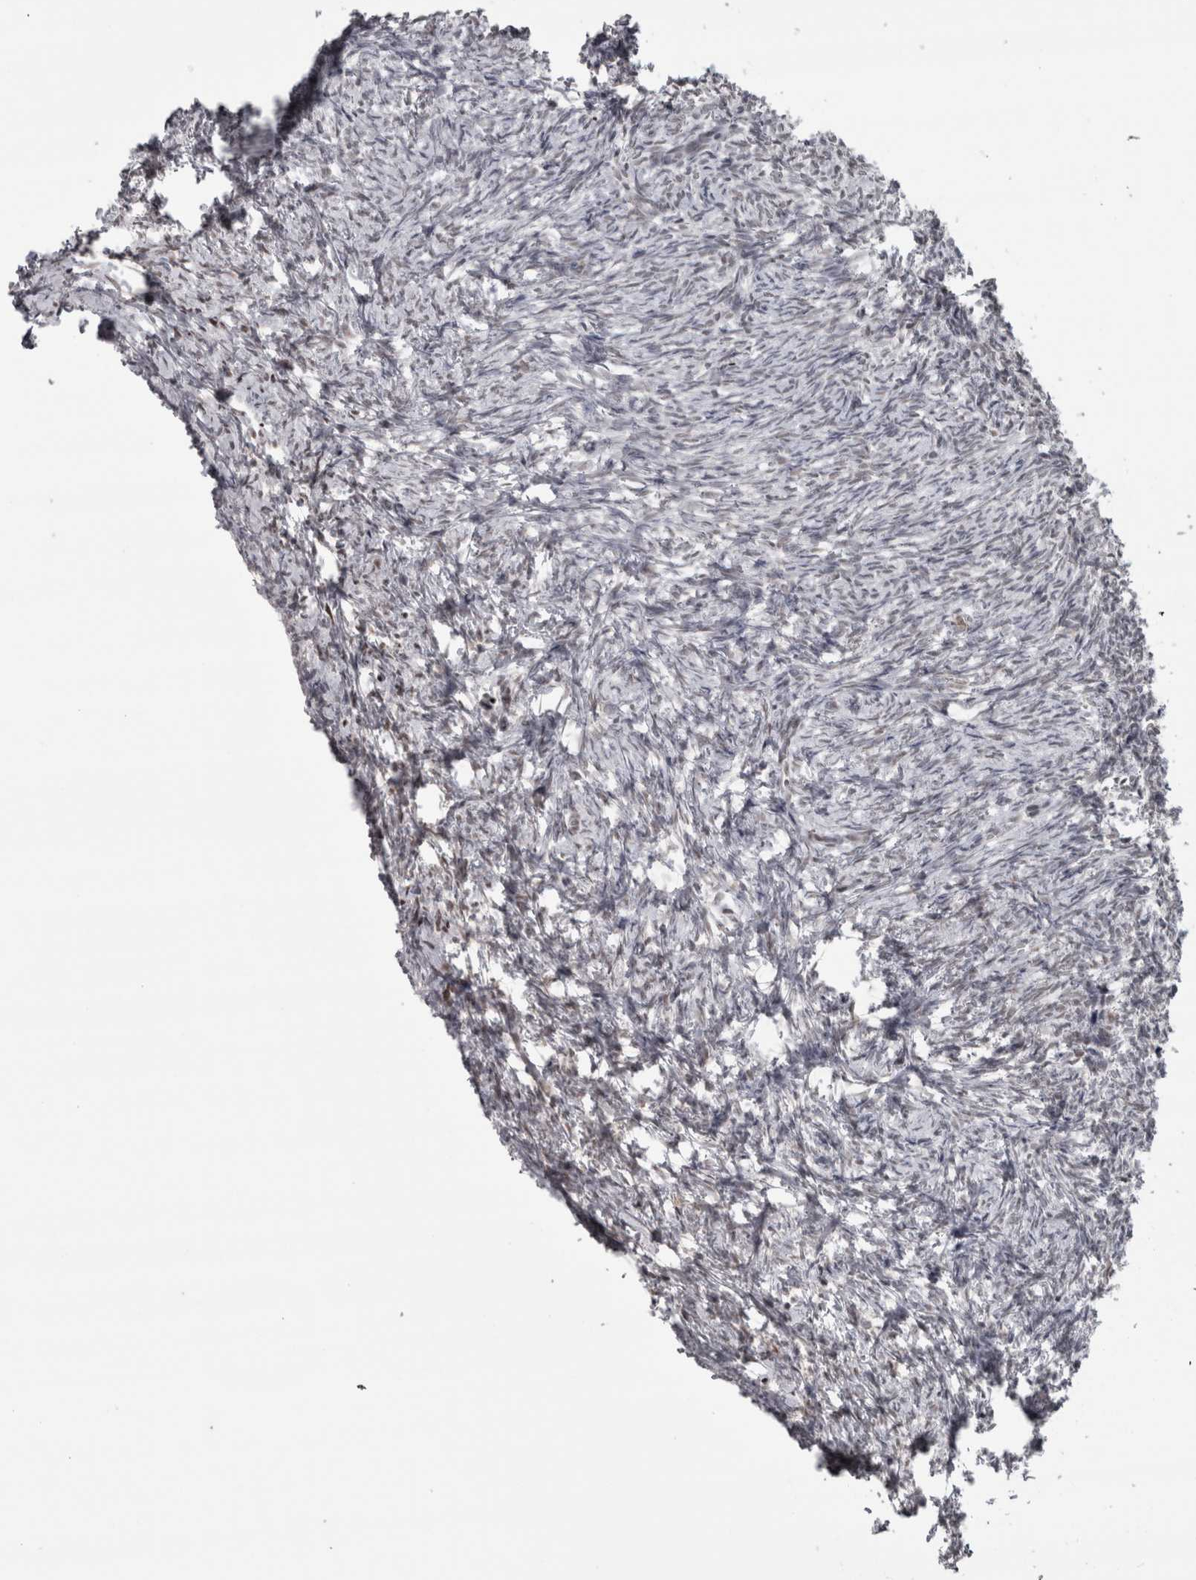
{"staining": {"intensity": "moderate", "quantity": "<25%", "location": "cytoplasmic/membranous,nuclear"}, "tissue": "ovary", "cell_type": "Follicle cells", "image_type": "normal", "snomed": [{"axis": "morphology", "description": "Normal tissue, NOS"}, {"axis": "topography", "description": "Ovary"}], "caption": "Immunohistochemical staining of normal human ovary demonstrates moderate cytoplasmic/membranous,nuclear protein expression in about <25% of follicle cells.", "gene": "MICU3", "patient": {"sex": "female", "age": 41}}